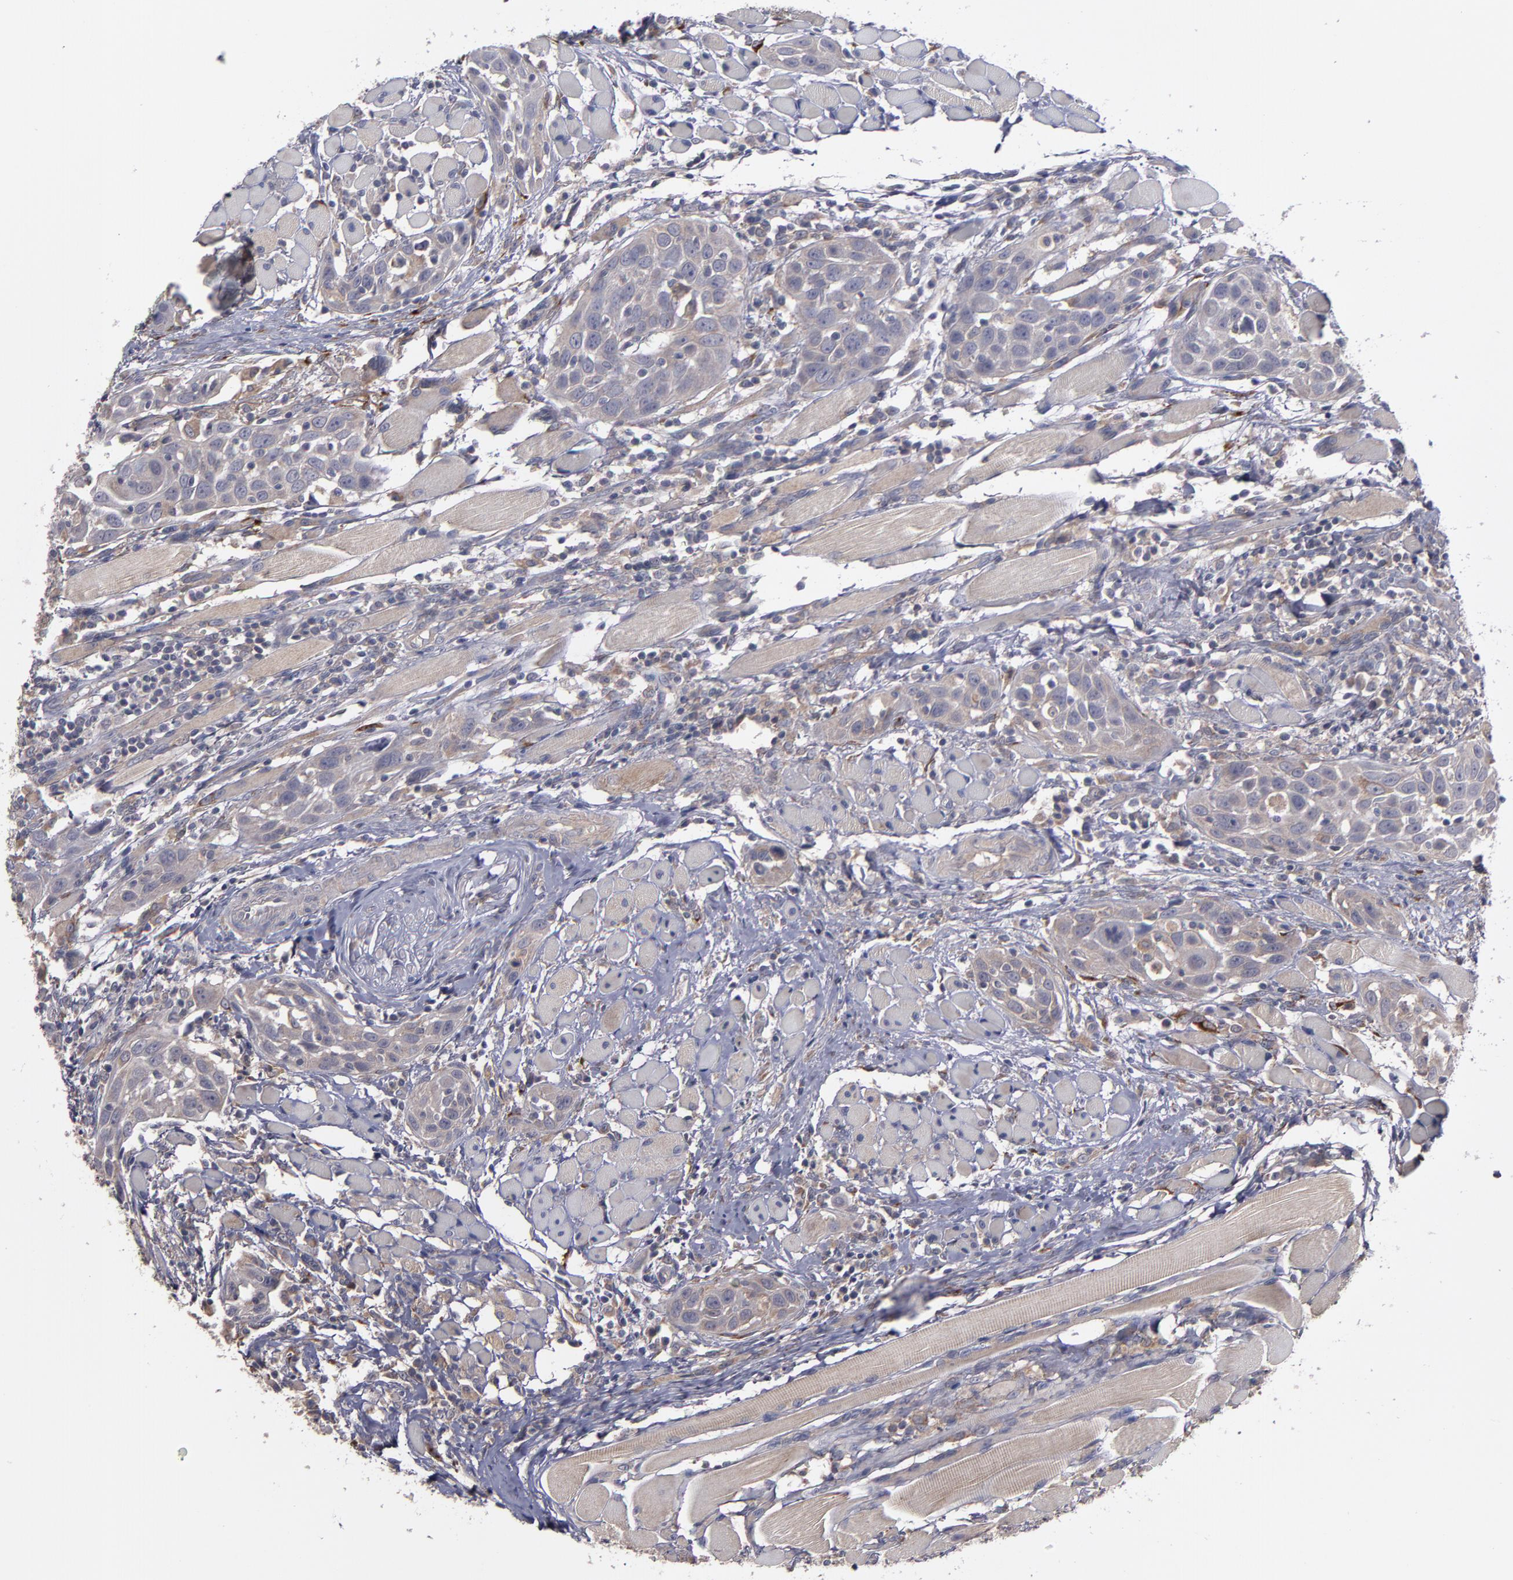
{"staining": {"intensity": "weak", "quantity": "25%-75%", "location": "cytoplasmic/membranous"}, "tissue": "head and neck cancer", "cell_type": "Tumor cells", "image_type": "cancer", "snomed": [{"axis": "morphology", "description": "Squamous cell carcinoma, NOS"}, {"axis": "topography", "description": "Oral tissue"}, {"axis": "topography", "description": "Head-Neck"}], "caption": "IHC image of neoplastic tissue: squamous cell carcinoma (head and neck) stained using immunohistochemistry (IHC) exhibits low levels of weak protein expression localized specifically in the cytoplasmic/membranous of tumor cells, appearing as a cytoplasmic/membranous brown color.", "gene": "MMP11", "patient": {"sex": "female", "age": 50}}